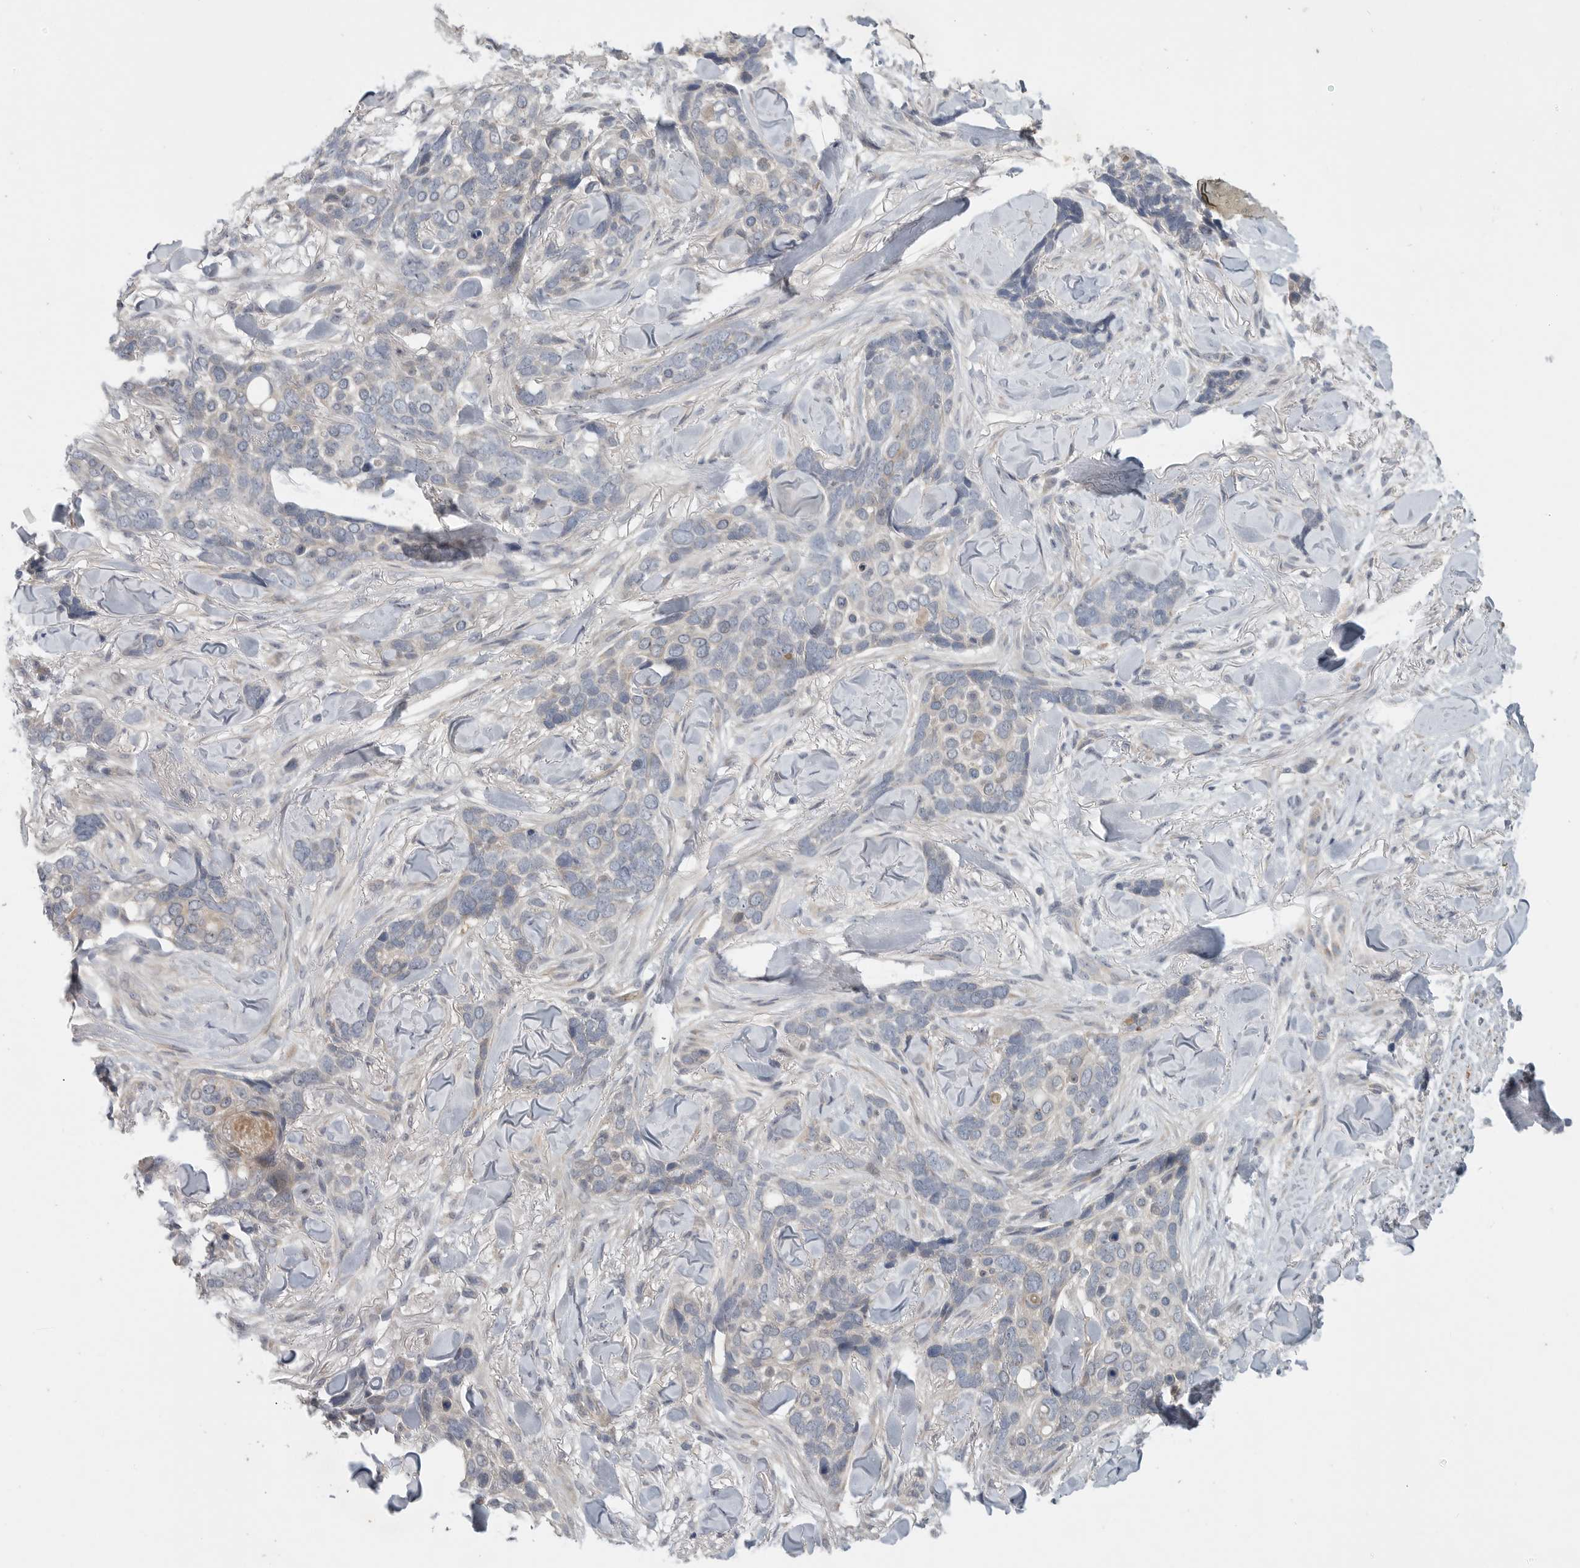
{"staining": {"intensity": "weak", "quantity": "<25%", "location": "cytoplasmic/membranous"}, "tissue": "skin cancer", "cell_type": "Tumor cells", "image_type": "cancer", "snomed": [{"axis": "morphology", "description": "Basal cell carcinoma"}, {"axis": "topography", "description": "Skin"}], "caption": "IHC micrograph of basal cell carcinoma (skin) stained for a protein (brown), which reveals no positivity in tumor cells. (DAB IHC with hematoxylin counter stain).", "gene": "FBXO43", "patient": {"sex": "female", "age": 82}}